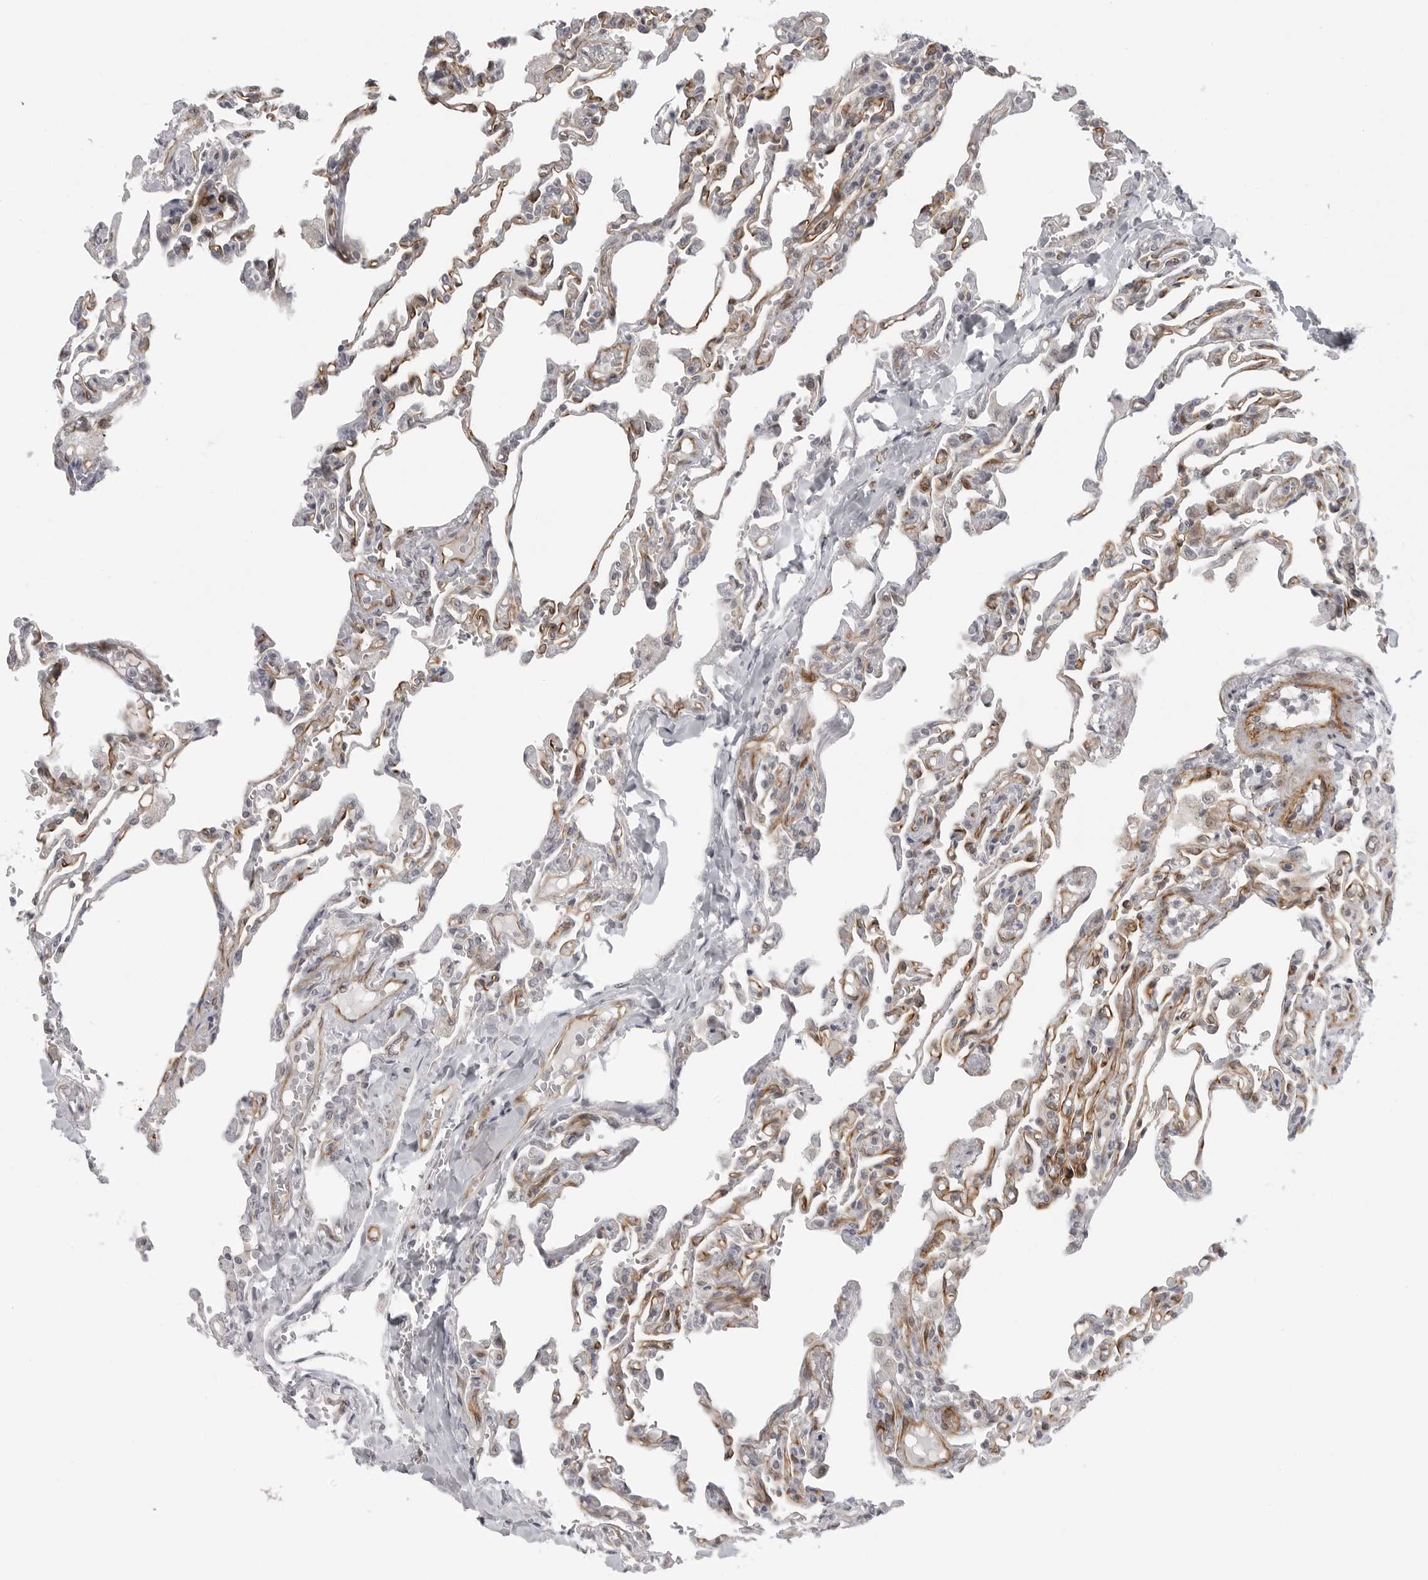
{"staining": {"intensity": "moderate", "quantity": "<25%", "location": "cytoplasmic/membranous"}, "tissue": "lung", "cell_type": "Alveolar cells", "image_type": "normal", "snomed": [{"axis": "morphology", "description": "Normal tissue, NOS"}, {"axis": "topography", "description": "Lung"}], "caption": "Brown immunohistochemical staining in benign lung reveals moderate cytoplasmic/membranous staining in about <25% of alveolar cells.", "gene": "TUT4", "patient": {"sex": "male", "age": 21}}